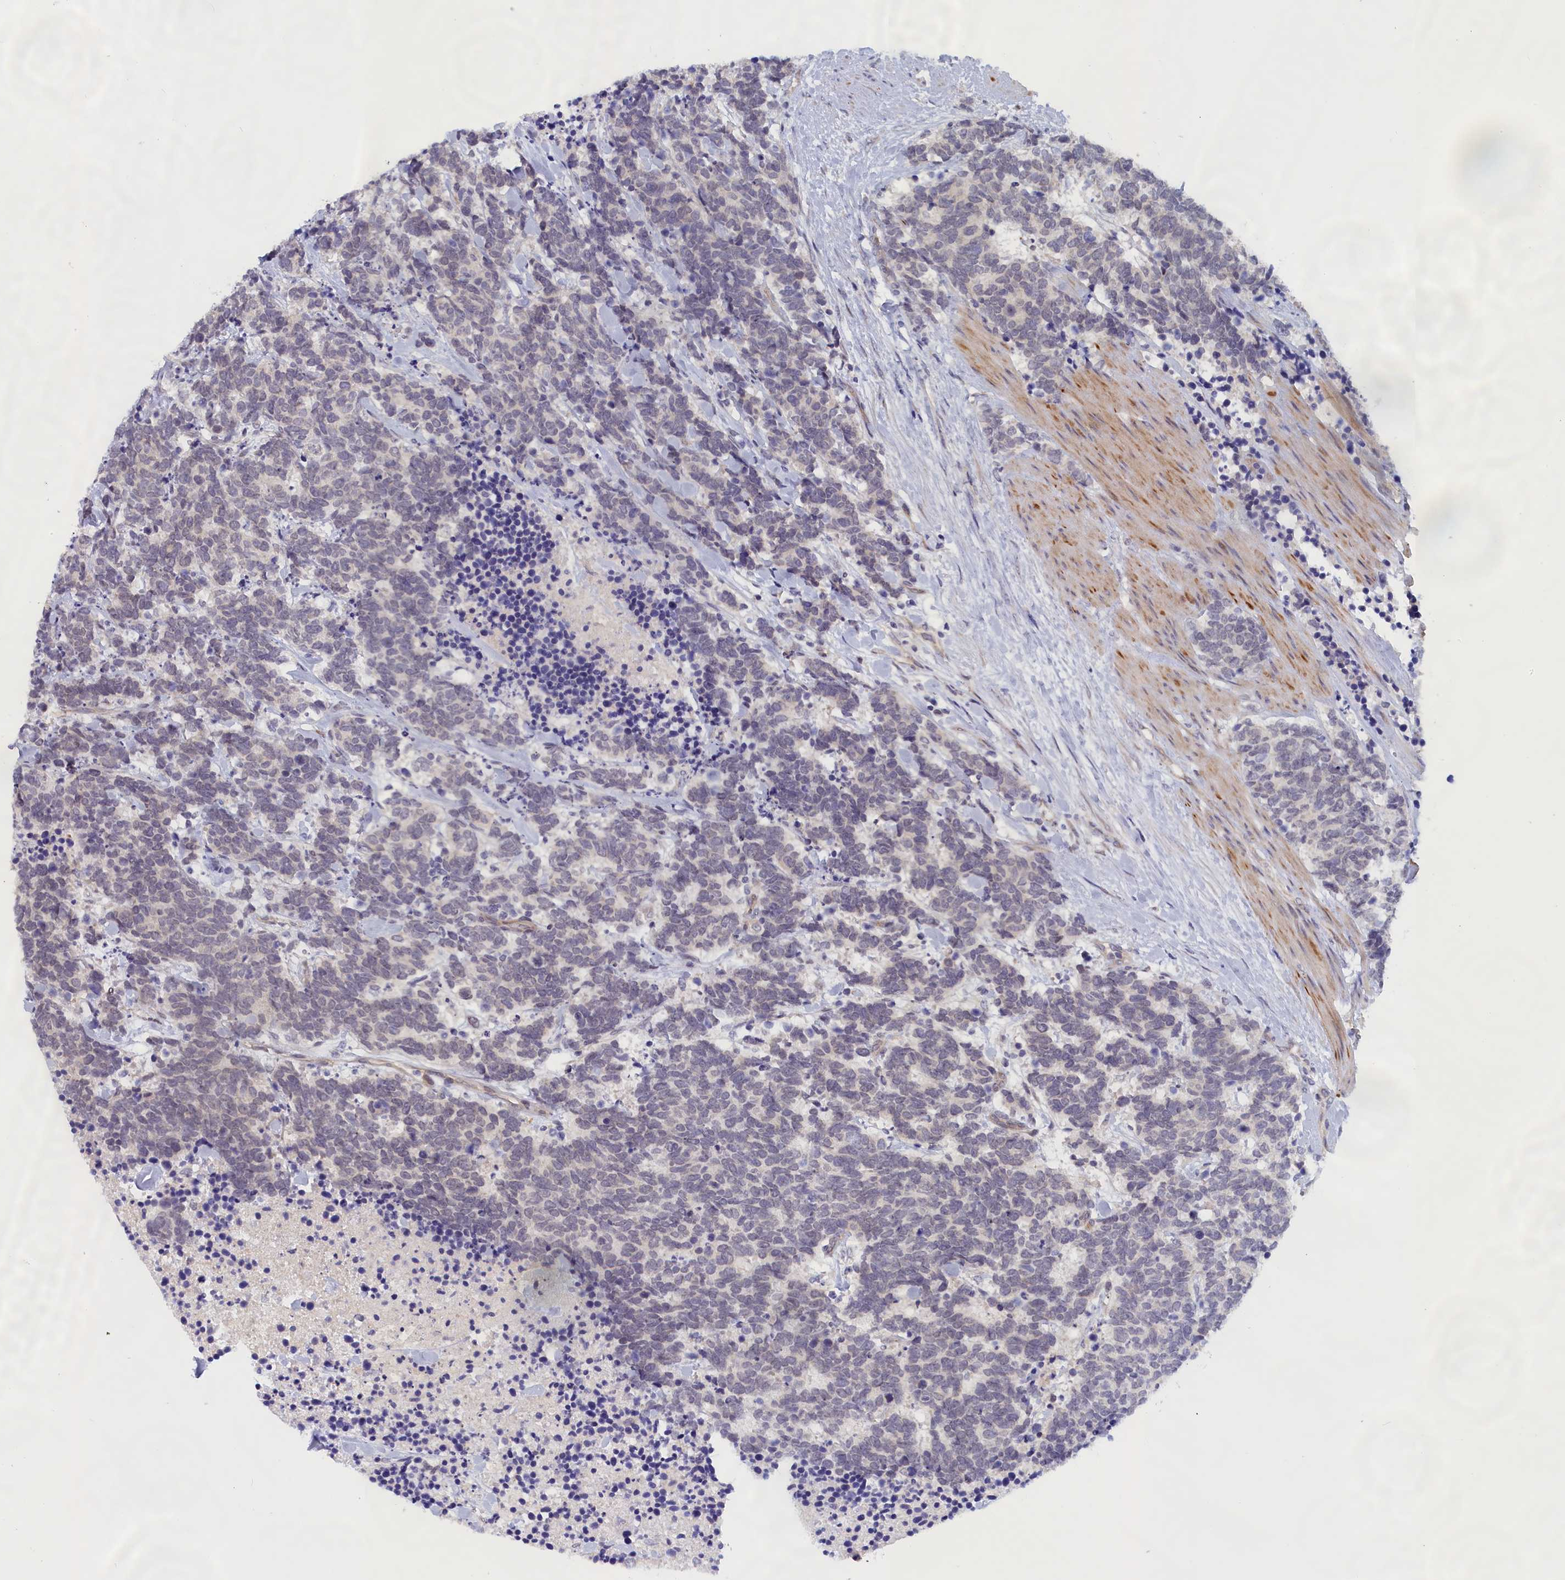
{"staining": {"intensity": "negative", "quantity": "none", "location": "none"}, "tissue": "carcinoid", "cell_type": "Tumor cells", "image_type": "cancer", "snomed": [{"axis": "morphology", "description": "Carcinoma, NOS"}, {"axis": "morphology", "description": "Carcinoid, malignant, NOS"}, {"axis": "topography", "description": "Prostate"}], "caption": "Tumor cells show no significant protein staining in carcinoid.", "gene": "IGFALS", "patient": {"sex": "male", "age": 57}}